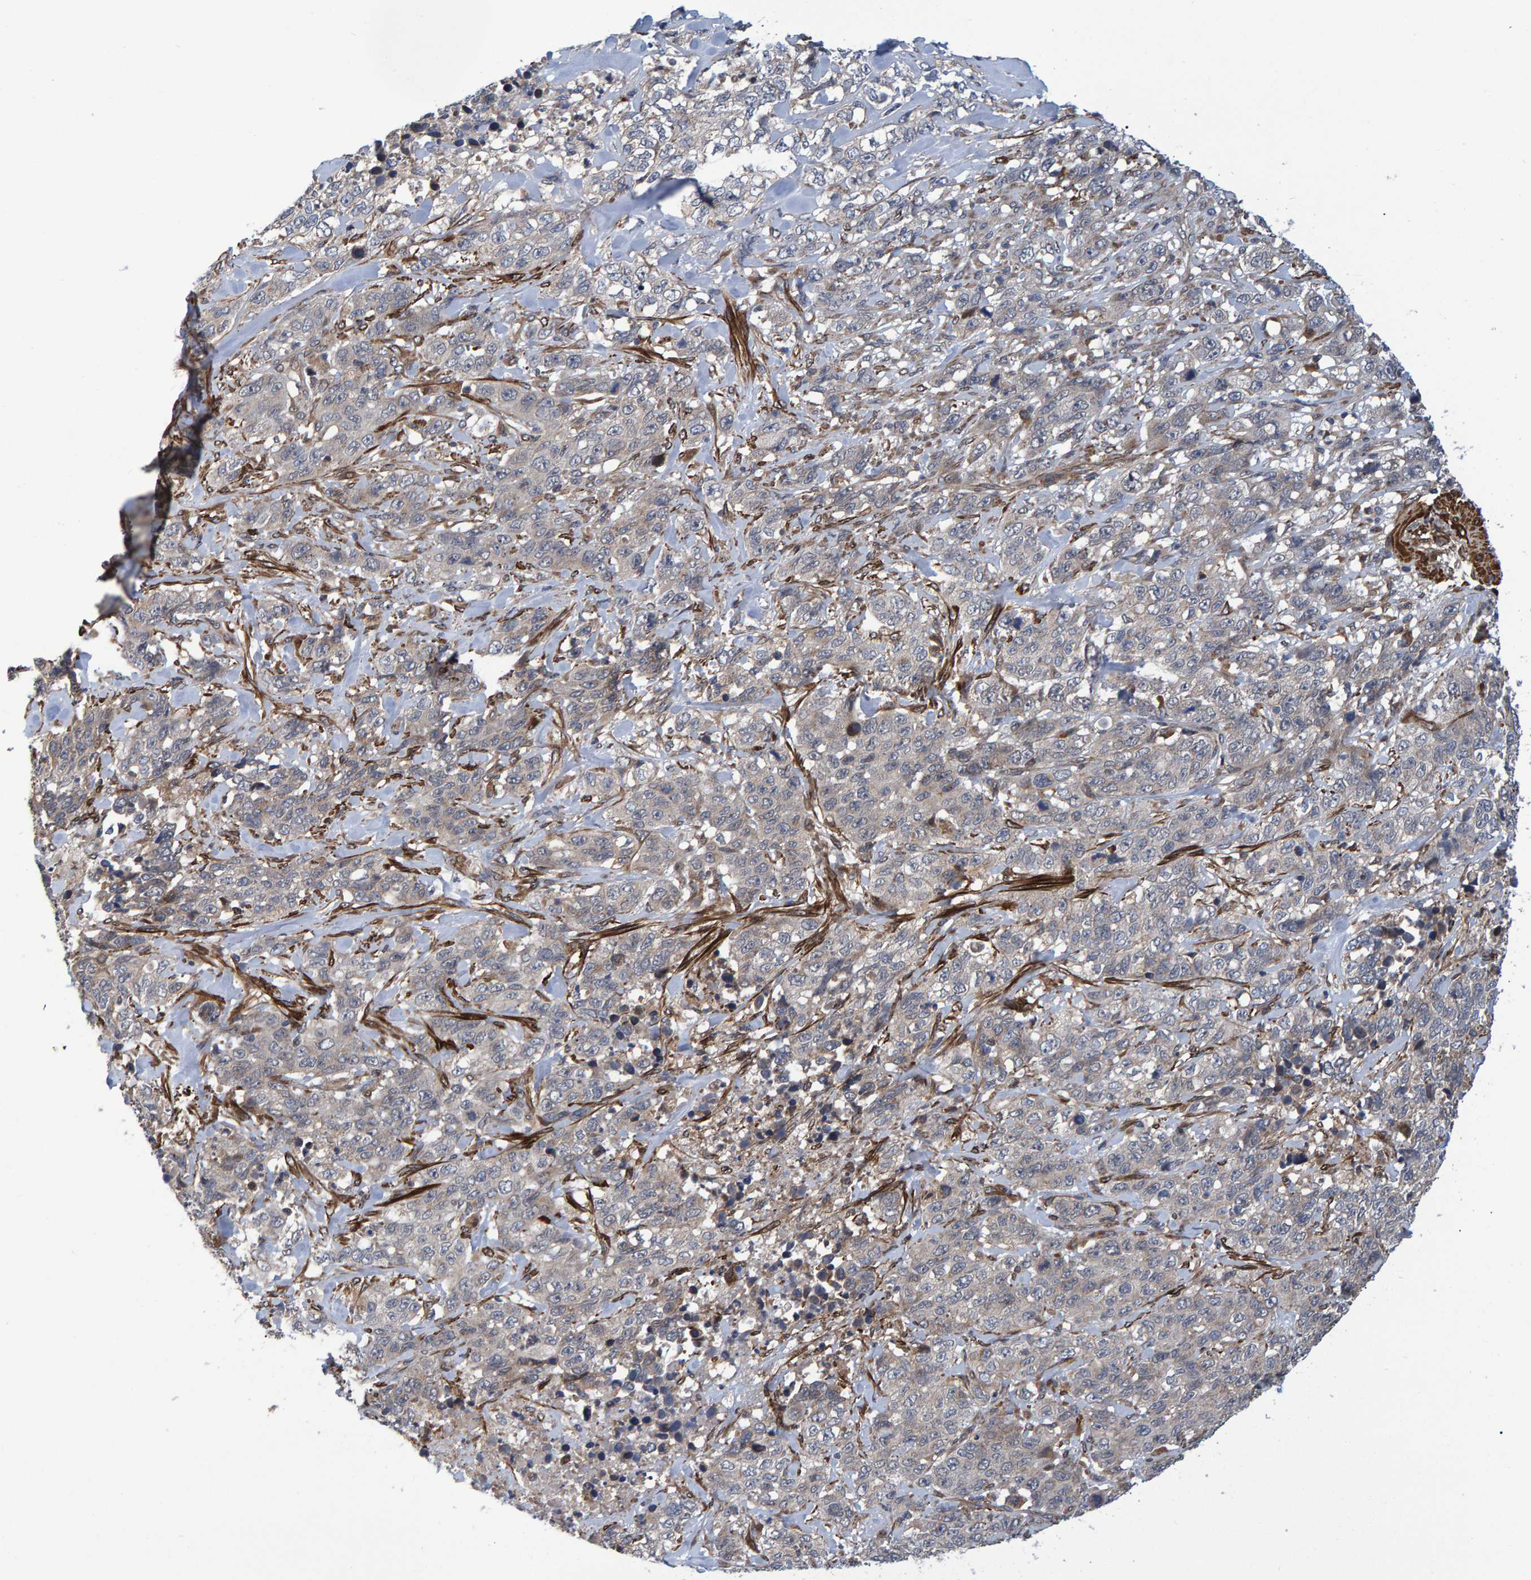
{"staining": {"intensity": "negative", "quantity": "none", "location": "none"}, "tissue": "stomach cancer", "cell_type": "Tumor cells", "image_type": "cancer", "snomed": [{"axis": "morphology", "description": "Adenocarcinoma, NOS"}, {"axis": "topography", "description": "Stomach"}], "caption": "Immunohistochemical staining of human stomach adenocarcinoma demonstrates no significant positivity in tumor cells.", "gene": "ATP6V1H", "patient": {"sex": "male", "age": 48}}